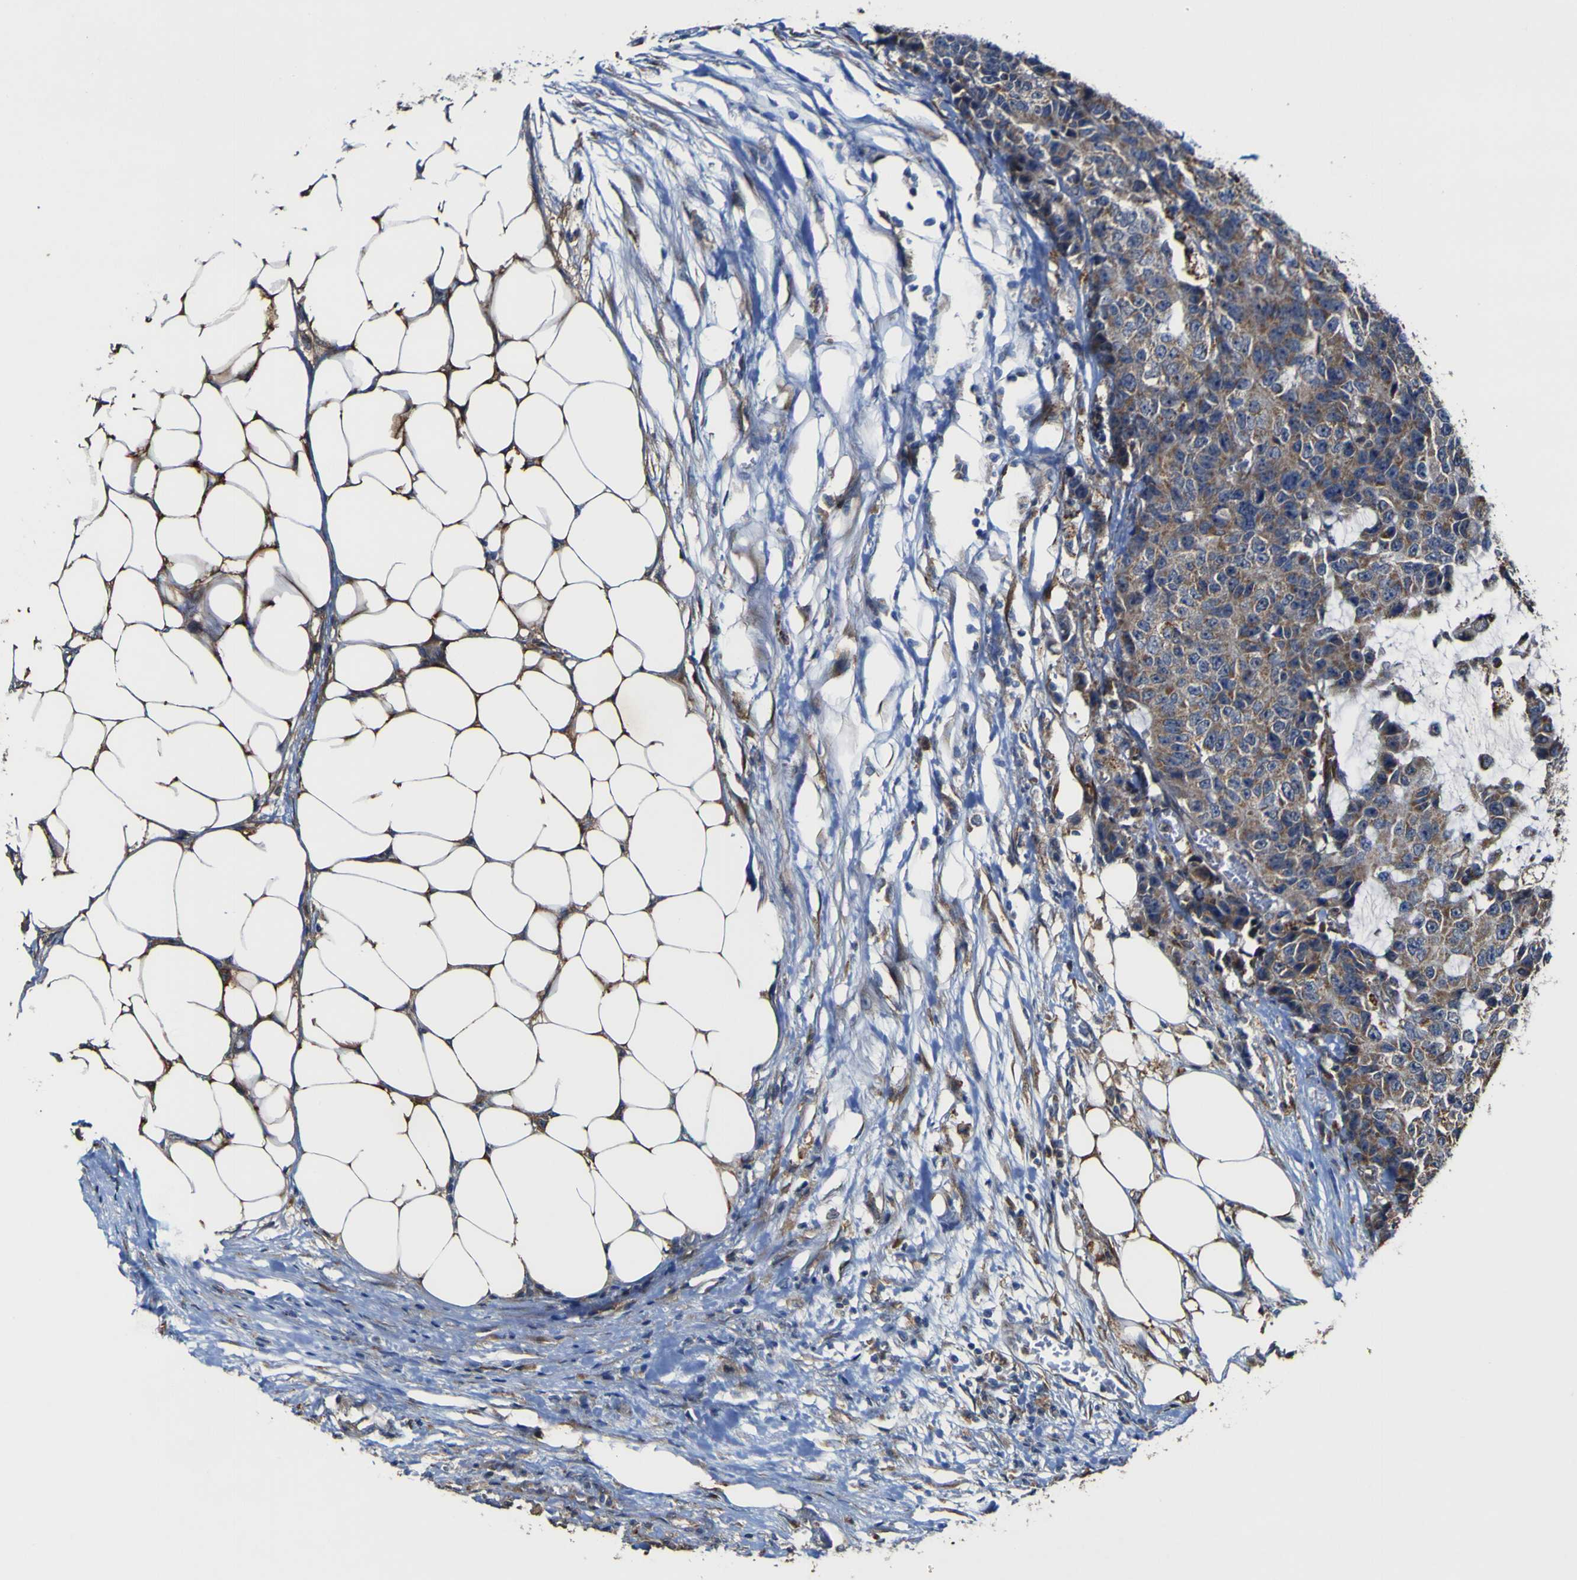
{"staining": {"intensity": "weak", "quantity": ">75%", "location": "cytoplasmic/membranous"}, "tissue": "colorectal cancer", "cell_type": "Tumor cells", "image_type": "cancer", "snomed": [{"axis": "morphology", "description": "Adenocarcinoma, NOS"}, {"axis": "topography", "description": "Colon"}], "caption": "A low amount of weak cytoplasmic/membranous expression is identified in approximately >75% of tumor cells in colorectal cancer tissue.", "gene": "IRAK2", "patient": {"sex": "female", "age": 86}}